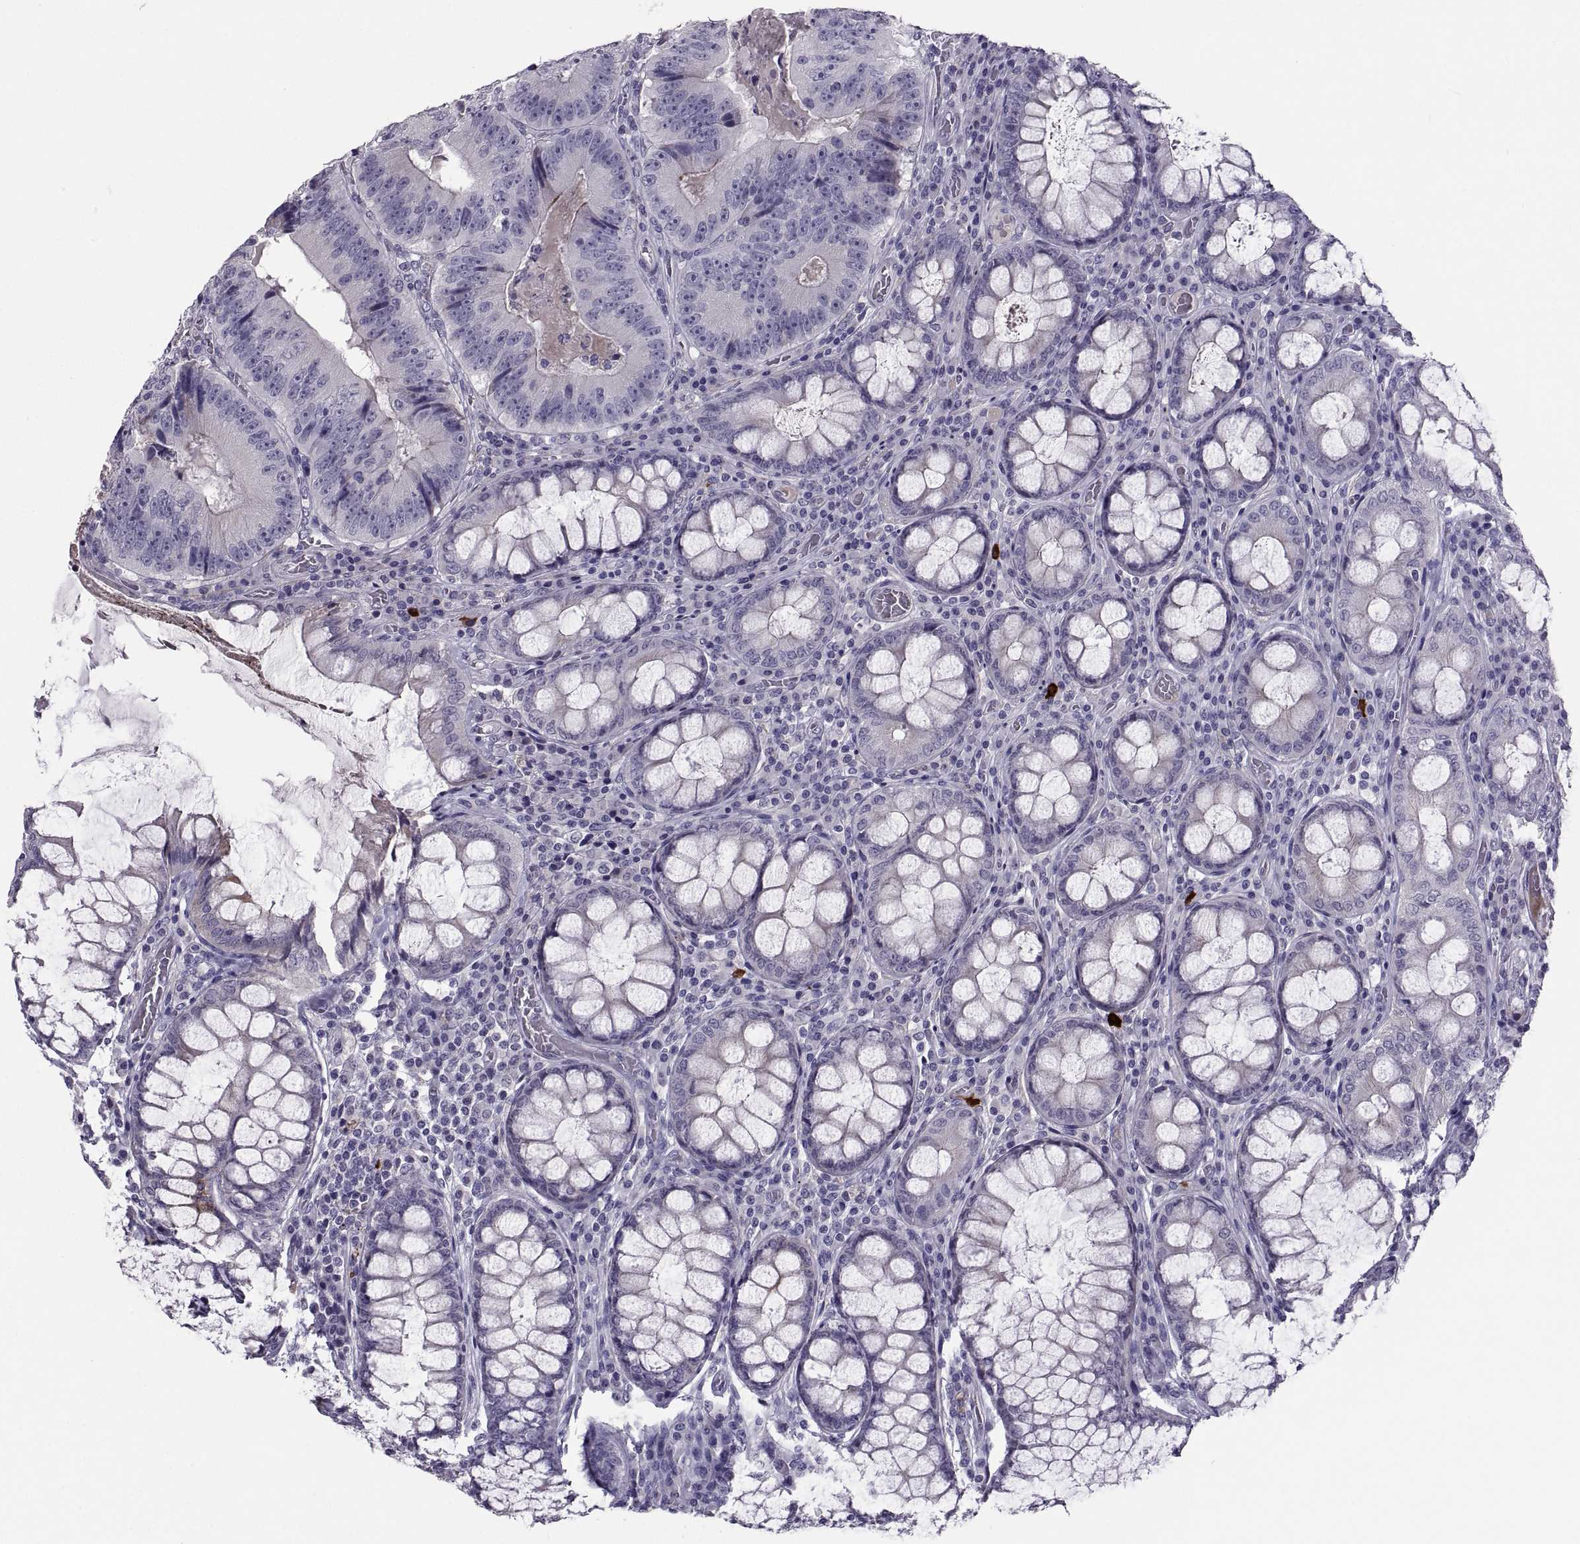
{"staining": {"intensity": "negative", "quantity": "none", "location": "none"}, "tissue": "colorectal cancer", "cell_type": "Tumor cells", "image_type": "cancer", "snomed": [{"axis": "morphology", "description": "Adenocarcinoma, NOS"}, {"axis": "topography", "description": "Colon"}], "caption": "DAB immunohistochemical staining of colorectal cancer (adenocarcinoma) shows no significant positivity in tumor cells.", "gene": "IGSF1", "patient": {"sex": "female", "age": 86}}